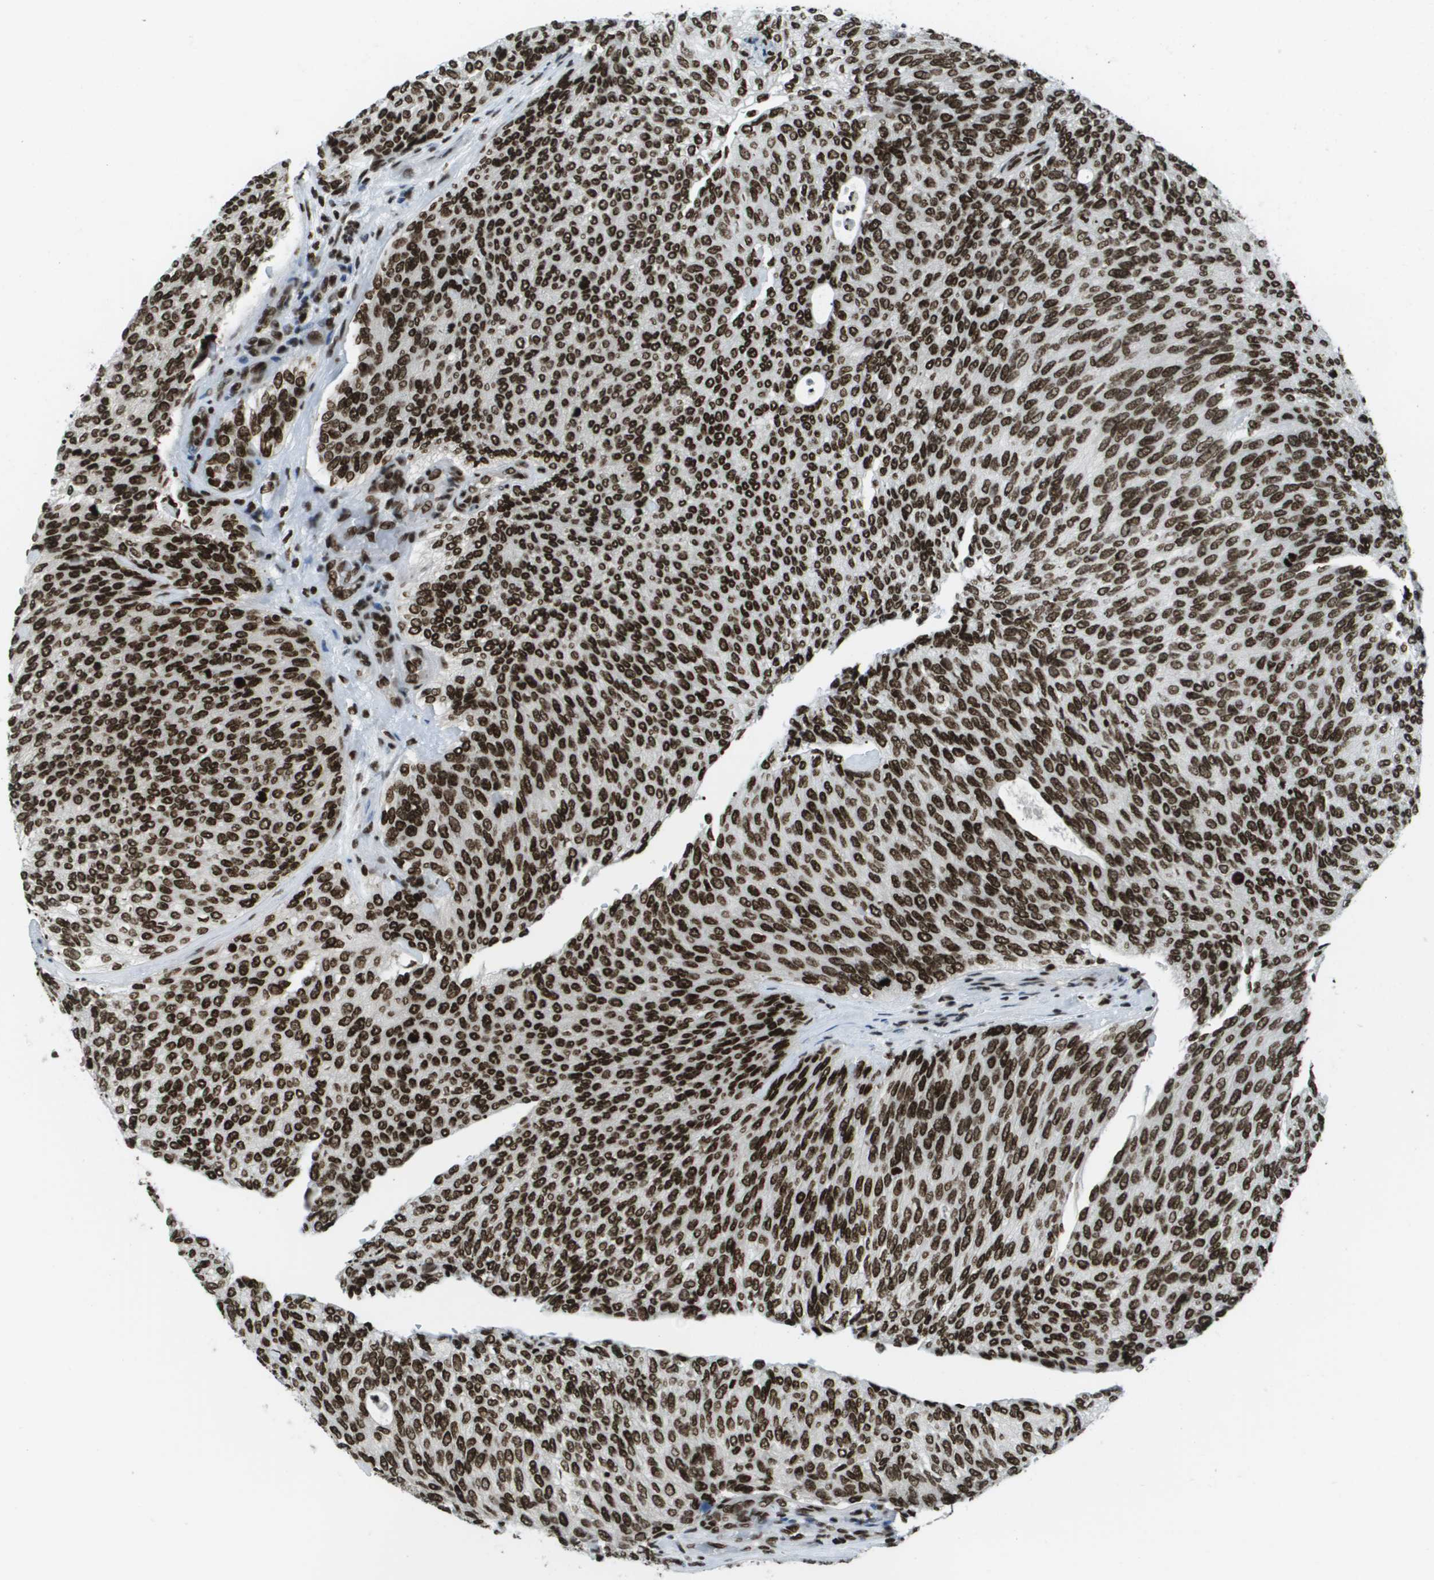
{"staining": {"intensity": "strong", "quantity": ">75%", "location": "nuclear"}, "tissue": "urothelial cancer", "cell_type": "Tumor cells", "image_type": "cancer", "snomed": [{"axis": "morphology", "description": "Urothelial carcinoma, Low grade"}, {"axis": "topography", "description": "Urinary bladder"}], "caption": "Tumor cells reveal strong nuclear positivity in approximately >75% of cells in urothelial cancer. (IHC, brightfield microscopy, high magnification).", "gene": "GLYR1", "patient": {"sex": "female", "age": 79}}